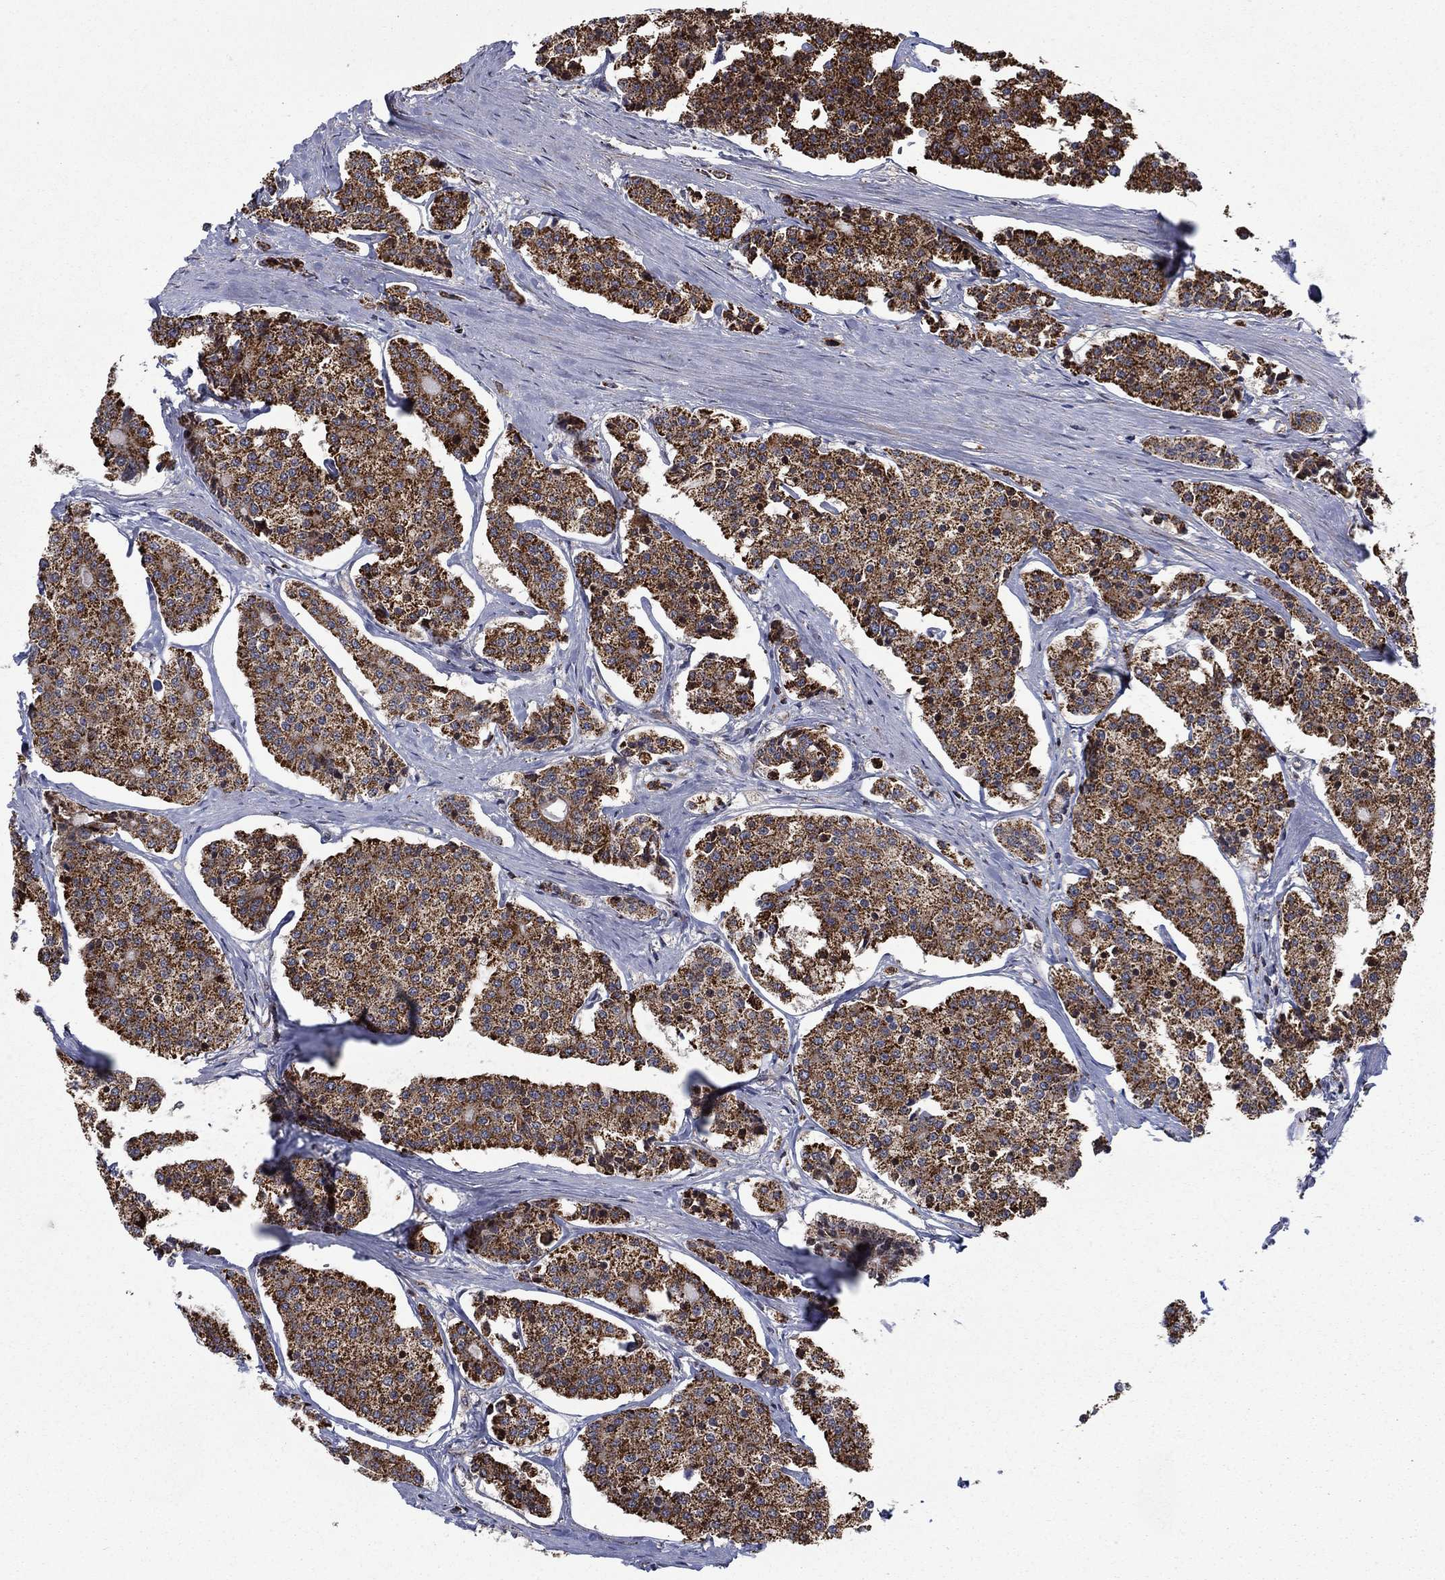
{"staining": {"intensity": "strong", "quantity": ">75%", "location": "cytoplasmic/membranous"}, "tissue": "carcinoid", "cell_type": "Tumor cells", "image_type": "cancer", "snomed": [{"axis": "morphology", "description": "Carcinoid, malignant, NOS"}, {"axis": "topography", "description": "Small intestine"}], "caption": "Human carcinoid stained with a protein marker exhibits strong staining in tumor cells.", "gene": "MOAP1", "patient": {"sex": "female", "age": 65}}